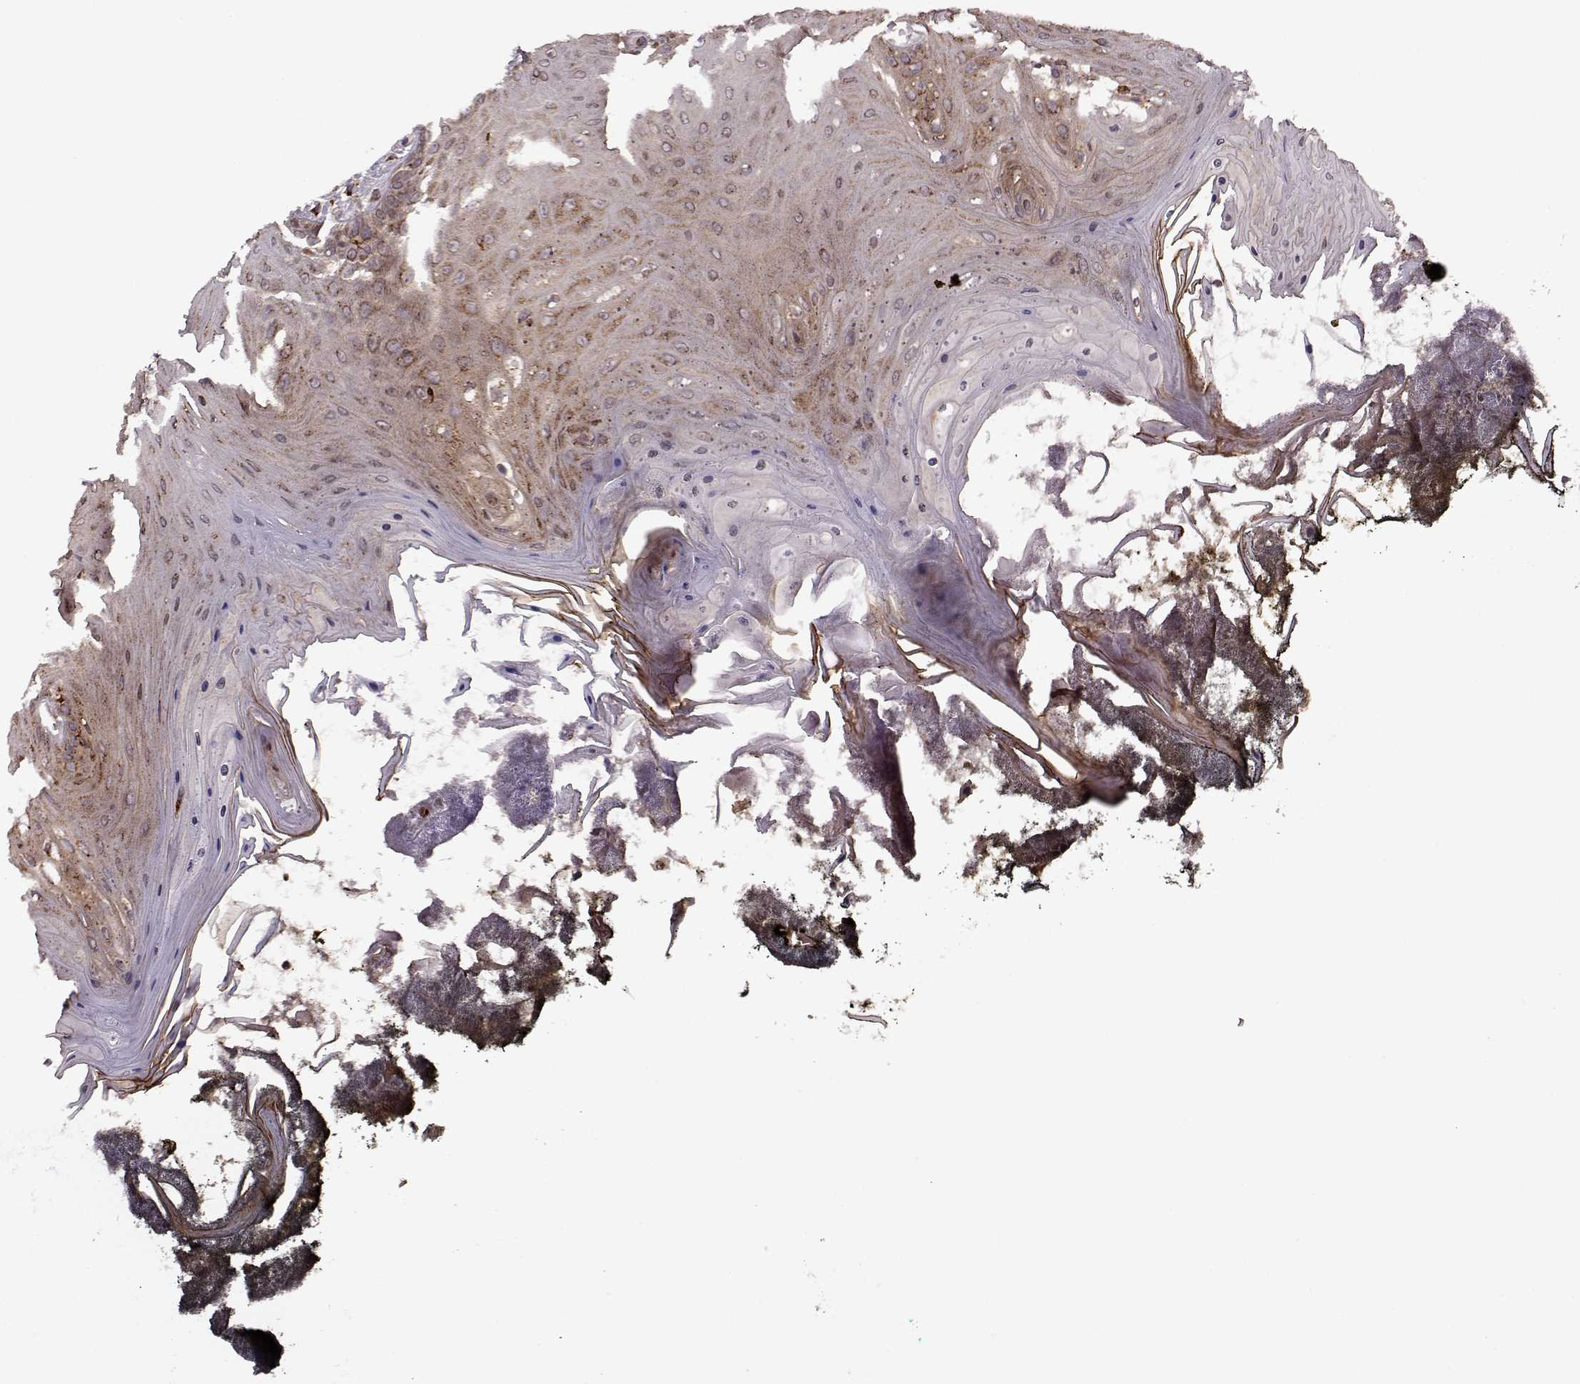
{"staining": {"intensity": "moderate", "quantity": ">75%", "location": "cytoplasmic/membranous"}, "tissue": "oral mucosa", "cell_type": "Squamous epithelial cells", "image_type": "normal", "snomed": [{"axis": "morphology", "description": "Normal tissue, NOS"}, {"axis": "topography", "description": "Oral tissue"}], "caption": "About >75% of squamous epithelial cells in benign oral mucosa demonstrate moderate cytoplasmic/membranous protein staining as visualized by brown immunohistochemical staining.", "gene": "YIPF5", "patient": {"sex": "male", "age": 9}}